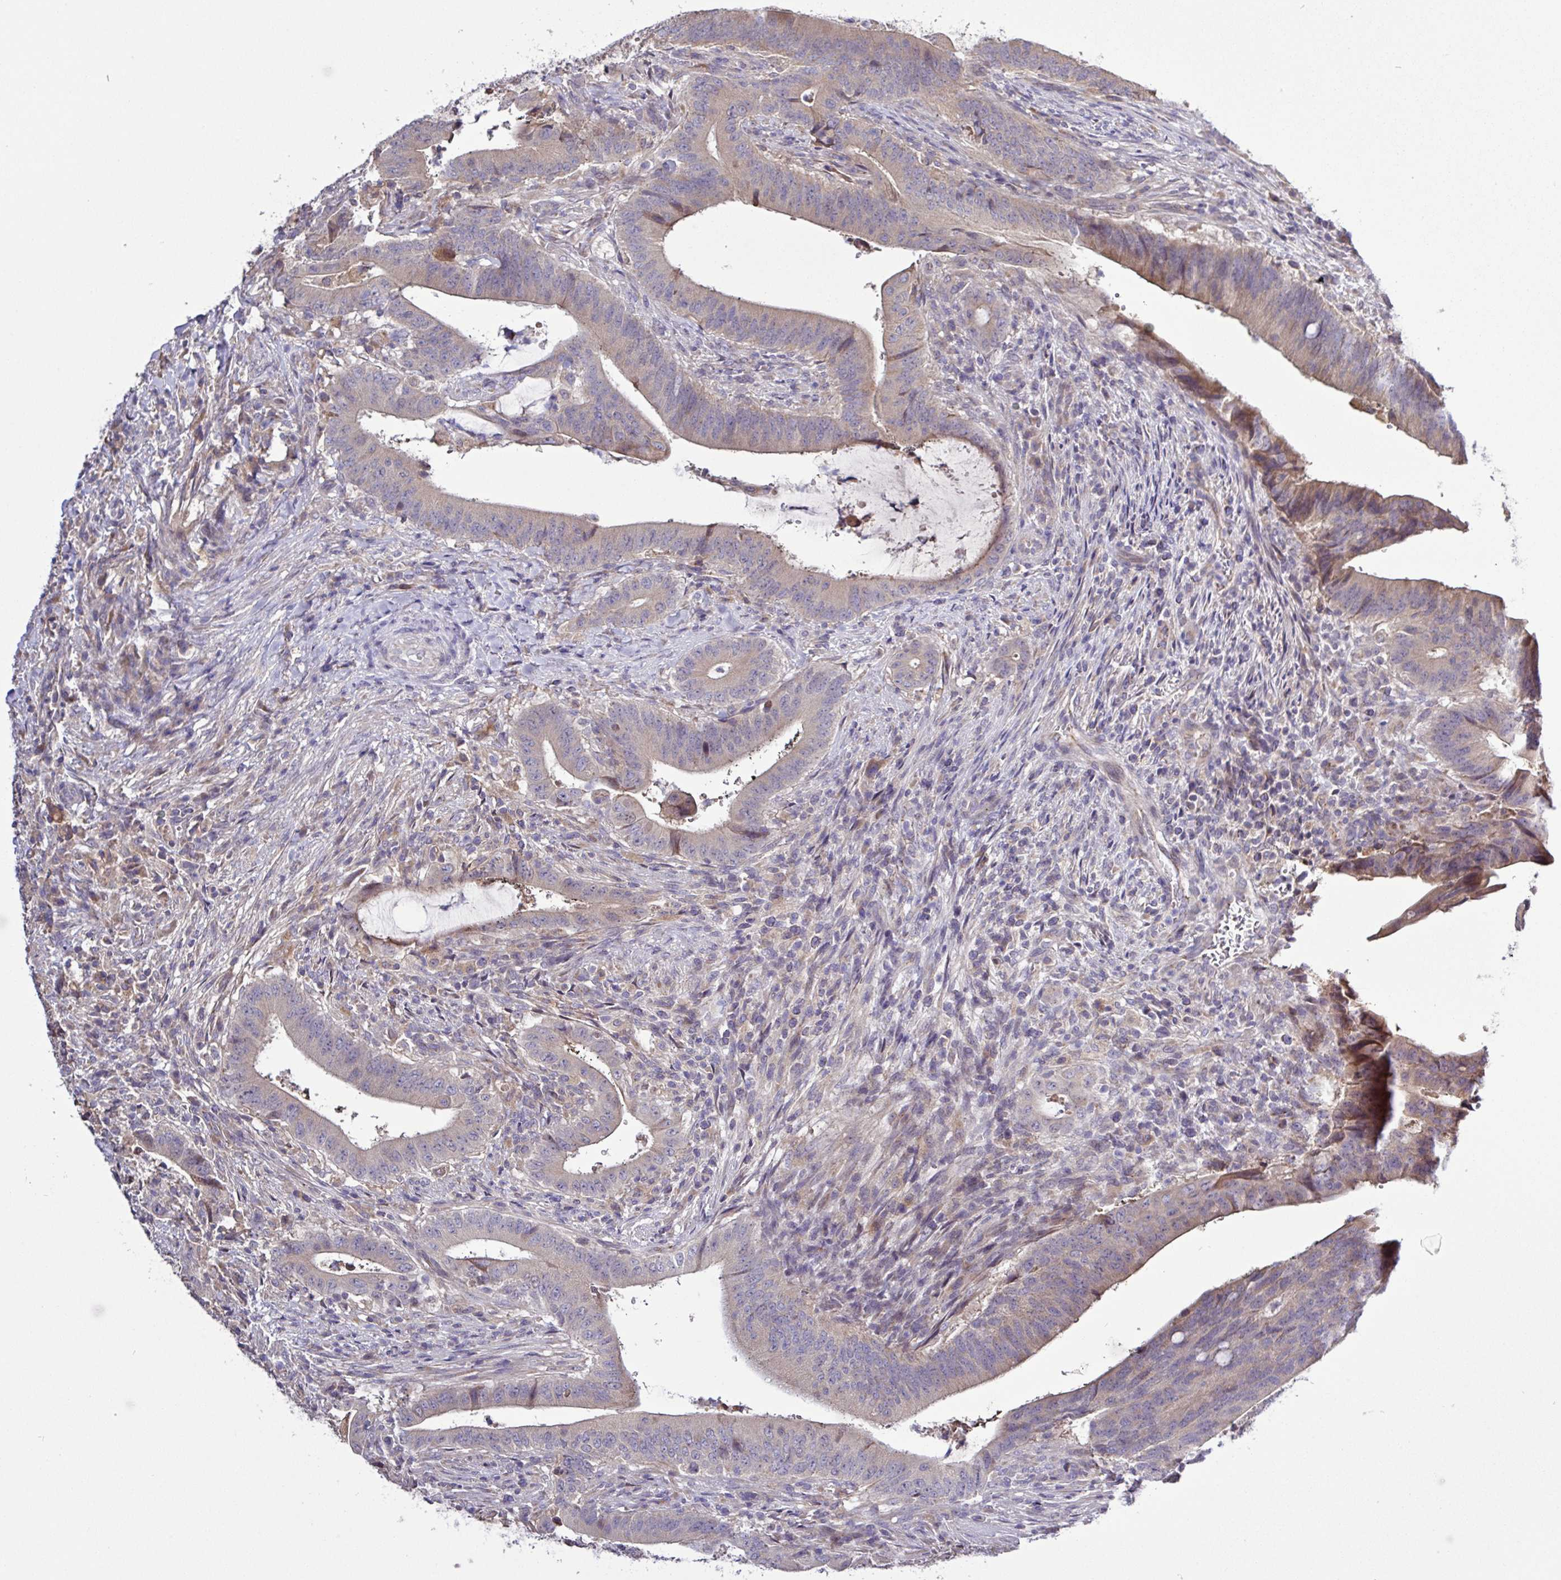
{"staining": {"intensity": "weak", "quantity": "25%-75%", "location": "cytoplasmic/membranous"}, "tissue": "colorectal cancer", "cell_type": "Tumor cells", "image_type": "cancer", "snomed": [{"axis": "morphology", "description": "Adenocarcinoma, NOS"}, {"axis": "topography", "description": "Colon"}], "caption": "This photomicrograph reveals colorectal cancer (adenocarcinoma) stained with immunohistochemistry to label a protein in brown. The cytoplasmic/membranous of tumor cells show weak positivity for the protein. Nuclei are counter-stained blue.", "gene": "SFTPB", "patient": {"sex": "female", "age": 43}}